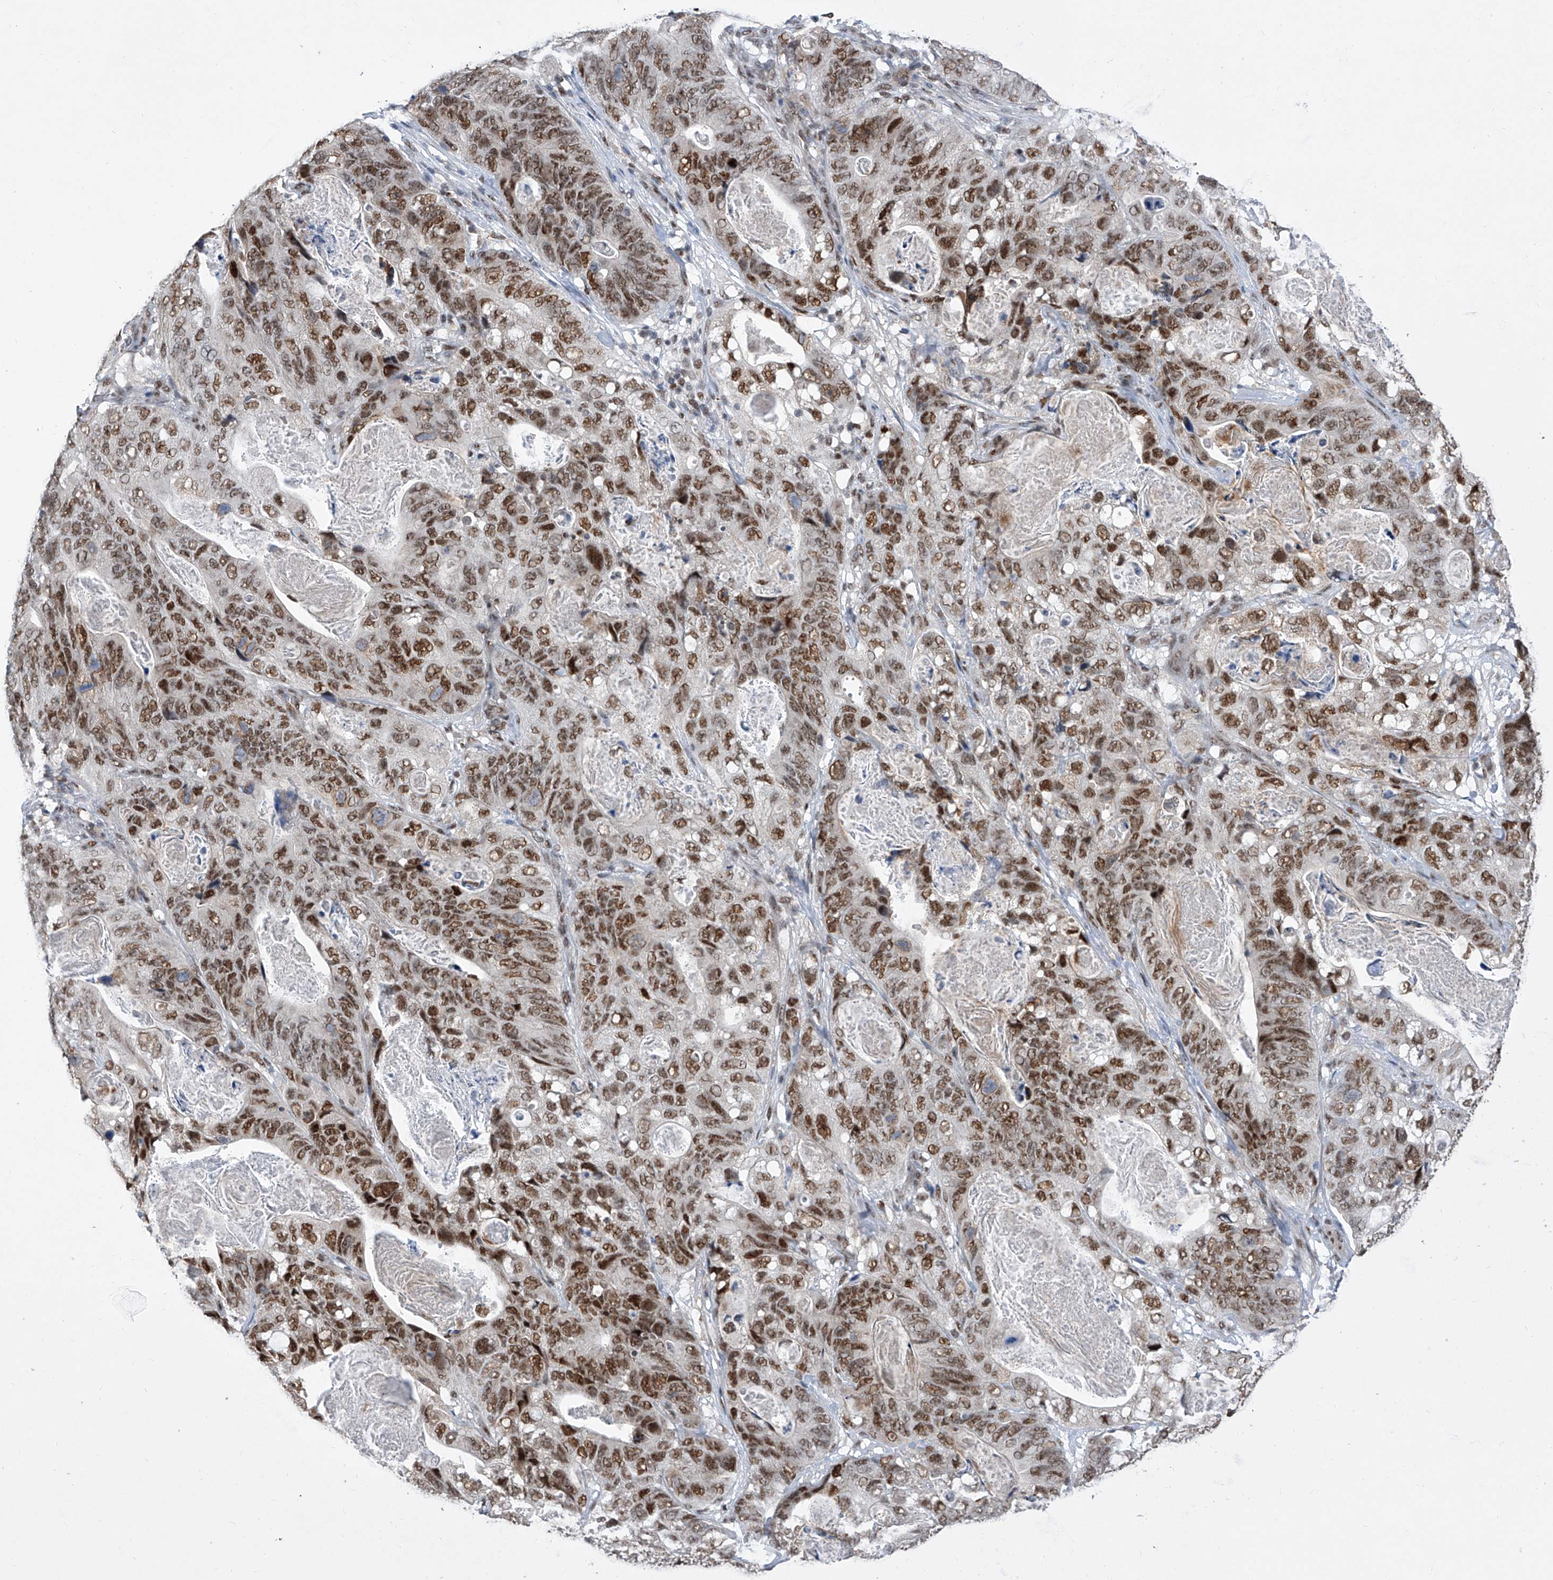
{"staining": {"intensity": "strong", "quantity": ">75%", "location": "nuclear"}, "tissue": "stomach cancer", "cell_type": "Tumor cells", "image_type": "cancer", "snomed": [{"axis": "morphology", "description": "Normal tissue, NOS"}, {"axis": "morphology", "description": "Adenocarcinoma, NOS"}, {"axis": "topography", "description": "Stomach"}], "caption": "Stomach cancer was stained to show a protein in brown. There is high levels of strong nuclear staining in about >75% of tumor cells.", "gene": "RAD54L", "patient": {"sex": "female", "age": 89}}